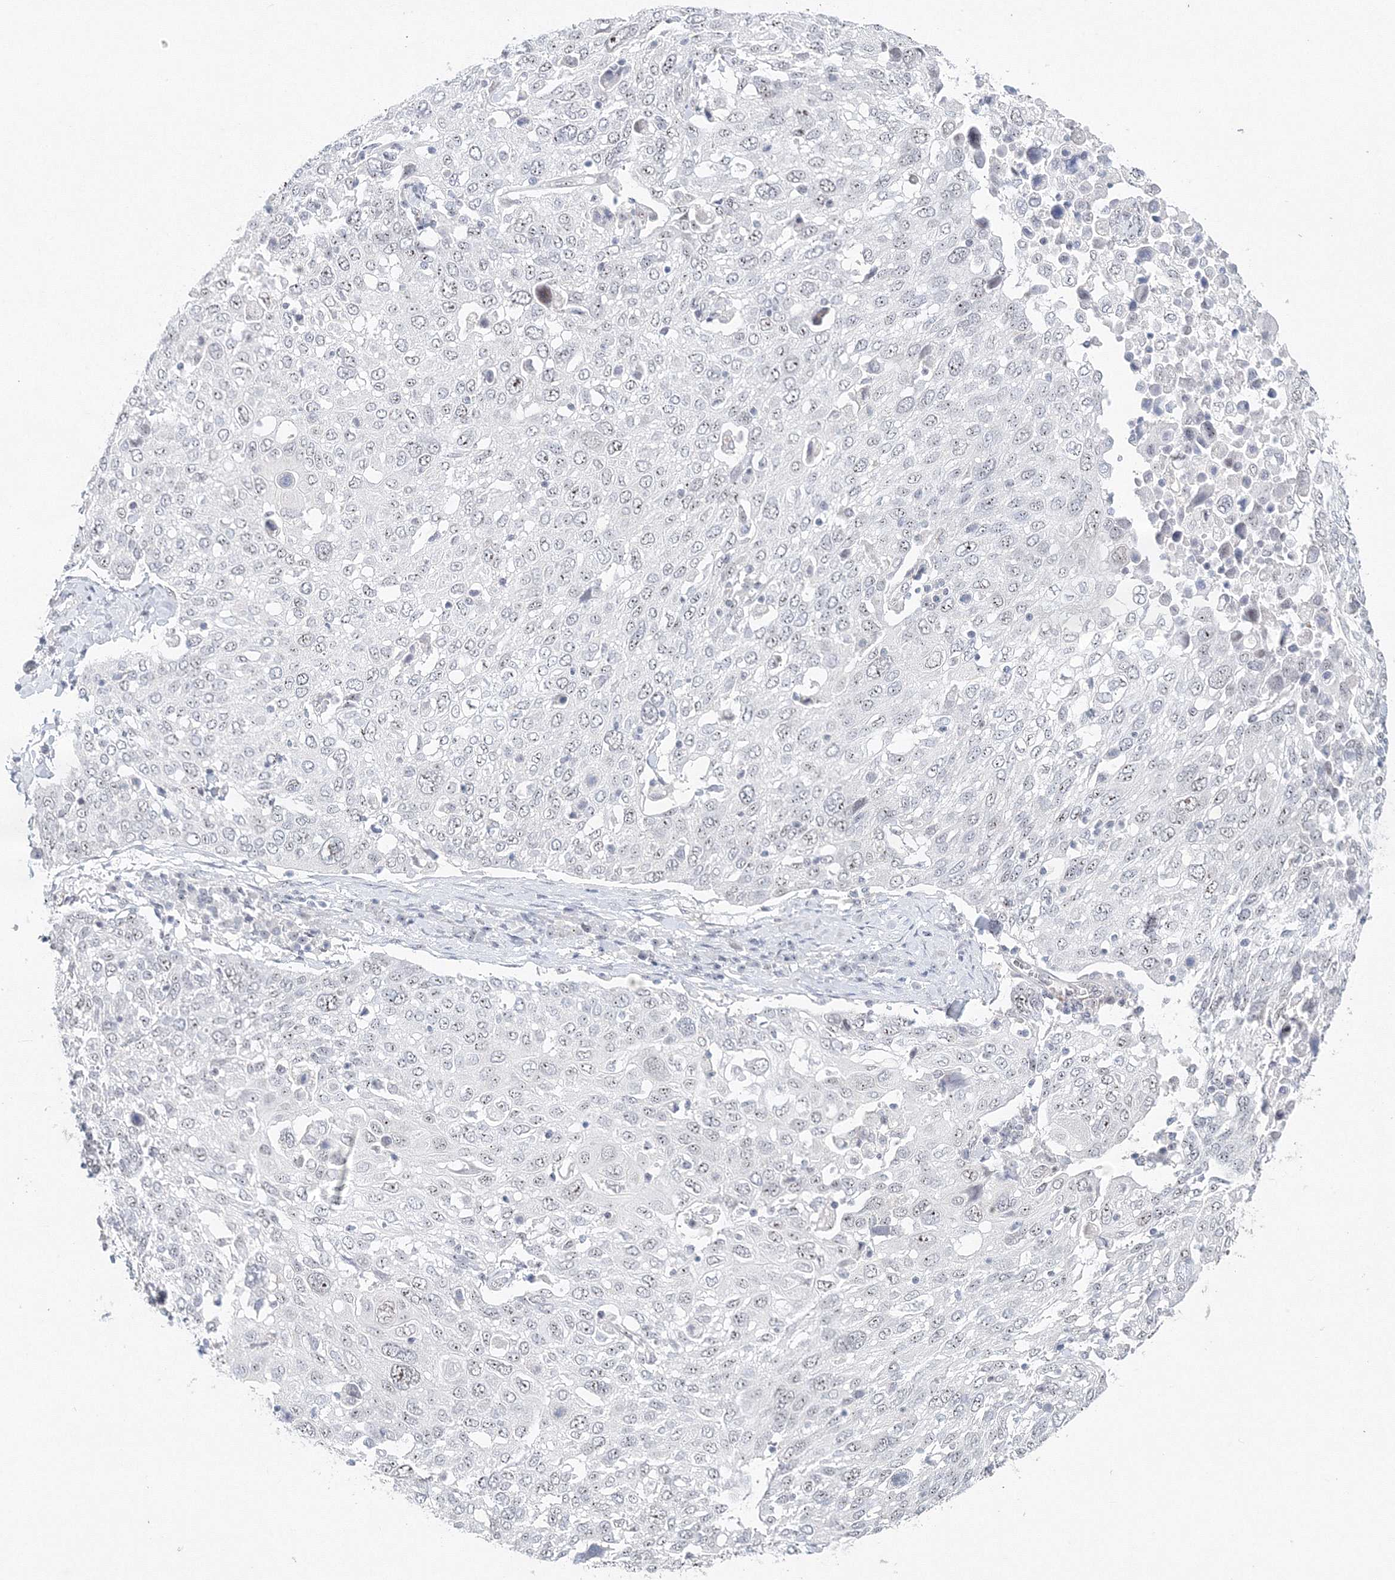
{"staining": {"intensity": "negative", "quantity": "none", "location": "none"}, "tissue": "lung cancer", "cell_type": "Tumor cells", "image_type": "cancer", "snomed": [{"axis": "morphology", "description": "Squamous cell carcinoma, NOS"}, {"axis": "topography", "description": "Lung"}], "caption": "There is no significant positivity in tumor cells of lung cancer (squamous cell carcinoma). (Immunohistochemistry (ihc), brightfield microscopy, high magnification).", "gene": "SIRT7", "patient": {"sex": "male", "age": 65}}